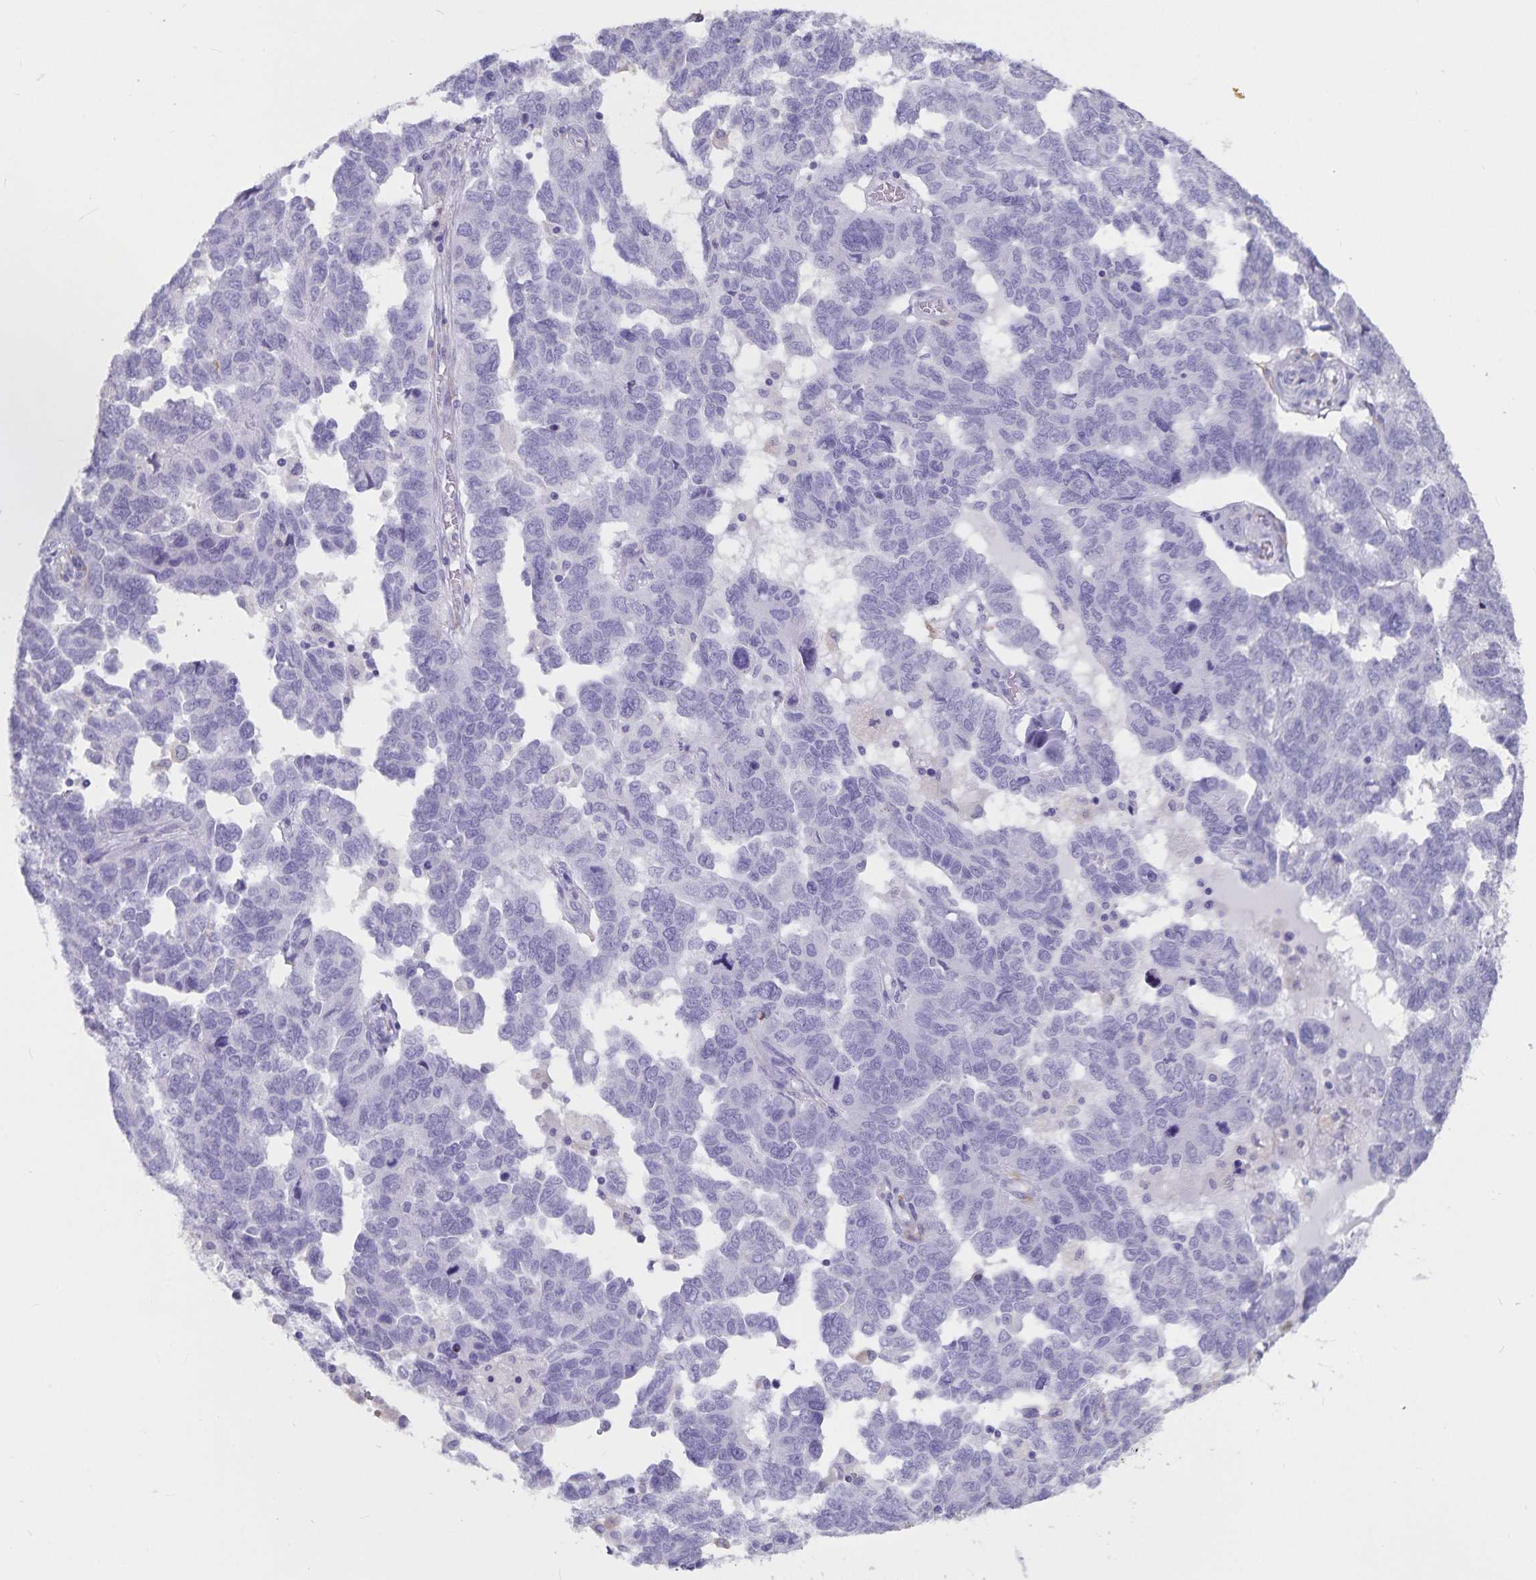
{"staining": {"intensity": "negative", "quantity": "none", "location": "none"}, "tissue": "ovarian cancer", "cell_type": "Tumor cells", "image_type": "cancer", "snomed": [{"axis": "morphology", "description": "Cystadenocarcinoma, serous, NOS"}, {"axis": "topography", "description": "Ovary"}], "caption": "A photomicrograph of serous cystadenocarcinoma (ovarian) stained for a protein displays no brown staining in tumor cells.", "gene": "PLAC1", "patient": {"sex": "female", "age": 64}}